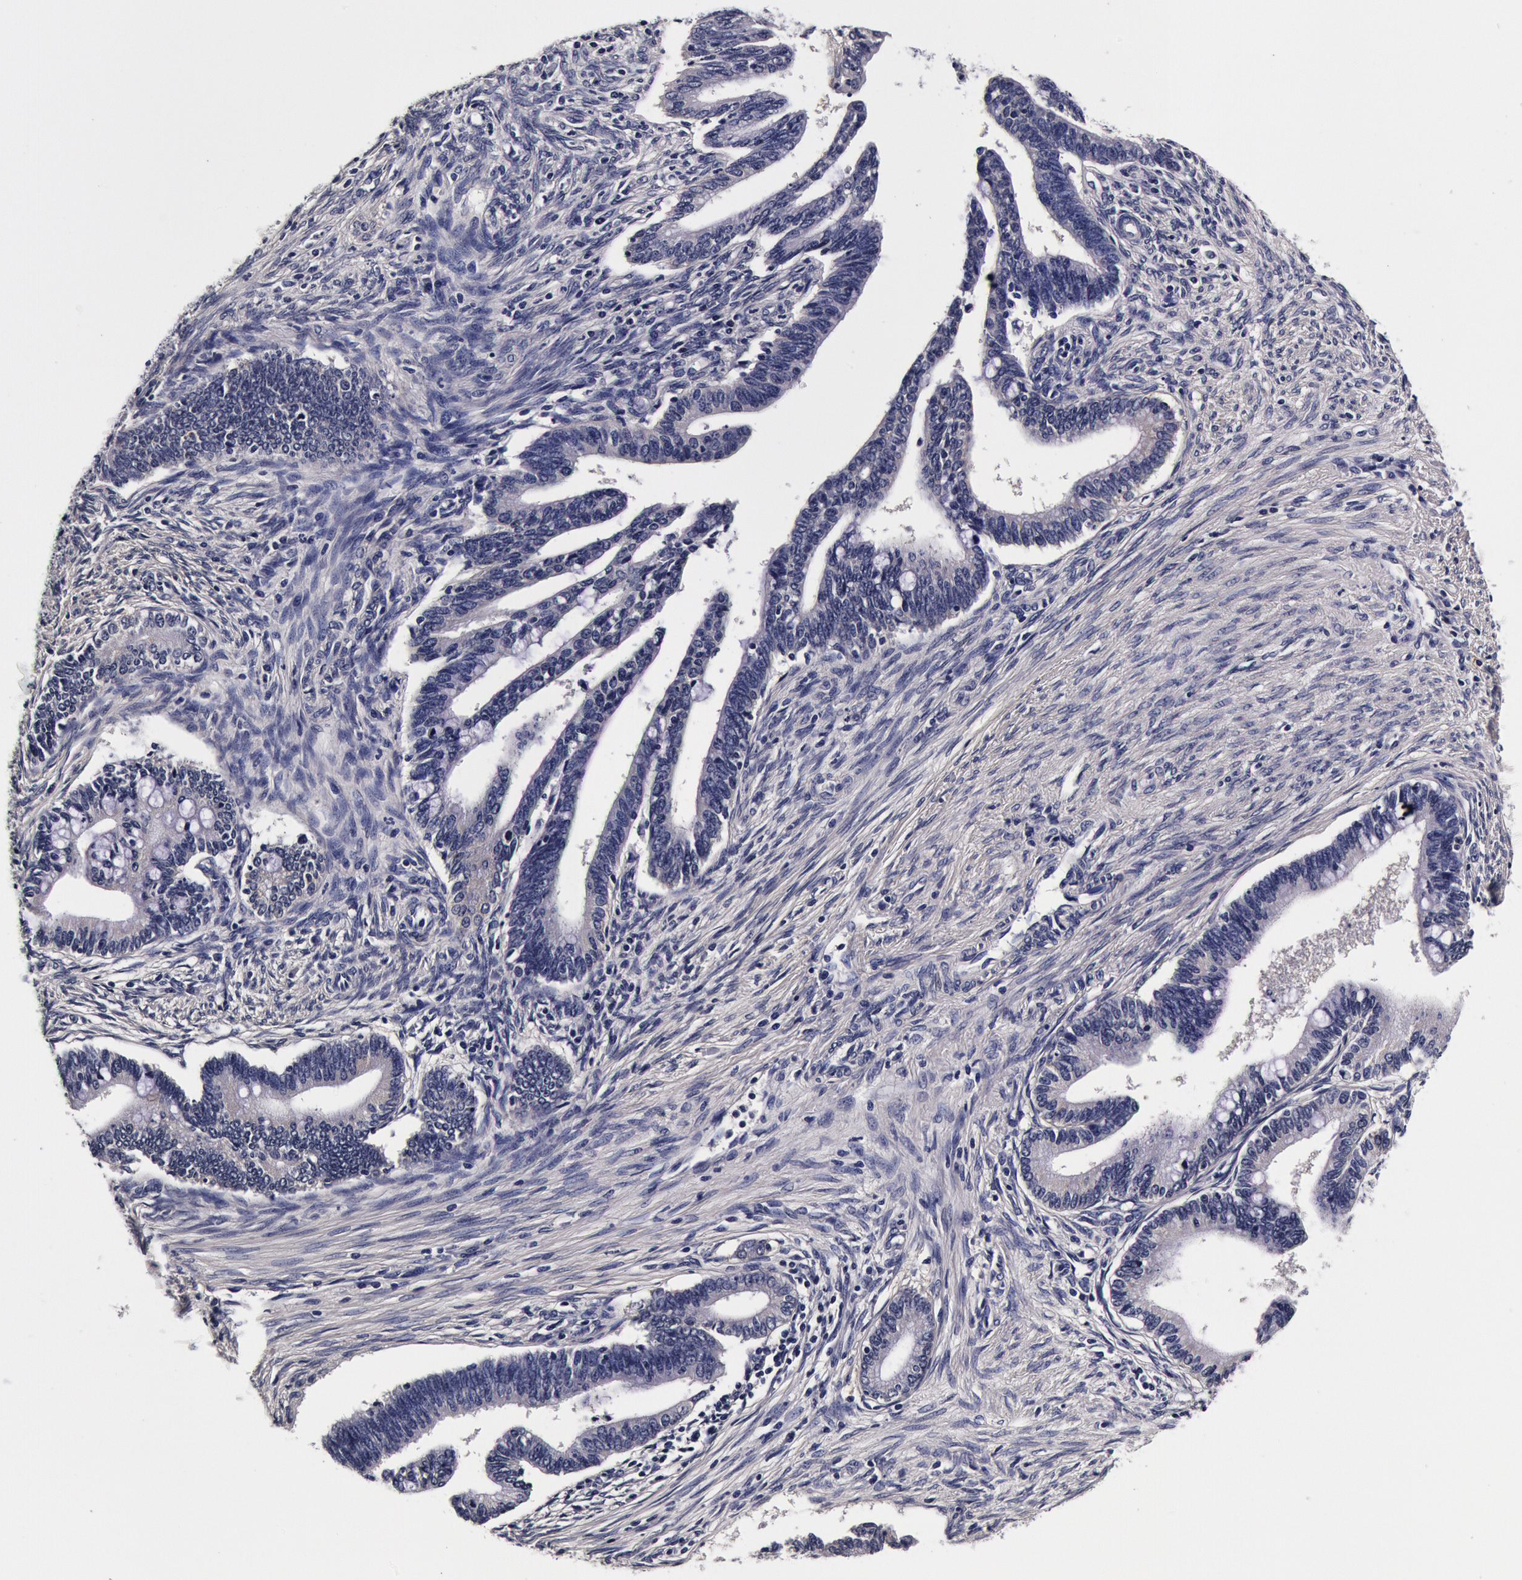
{"staining": {"intensity": "negative", "quantity": "none", "location": "none"}, "tissue": "cervical cancer", "cell_type": "Tumor cells", "image_type": "cancer", "snomed": [{"axis": "morphology", "description": "Adenocarcinoma, NOS"}, {"axis": "topography", "description": "Cervix"}], "caption": "Immunohistochemical staining of cervical adenocarcinoma demonstrates no significant staining in tumor cells. (DAB immunohistochemistry (IHC) visualized using brightfield microscopy, high magnification).", "gene": "CCDC22", "patient": {"sex": "female", "age": 36}}